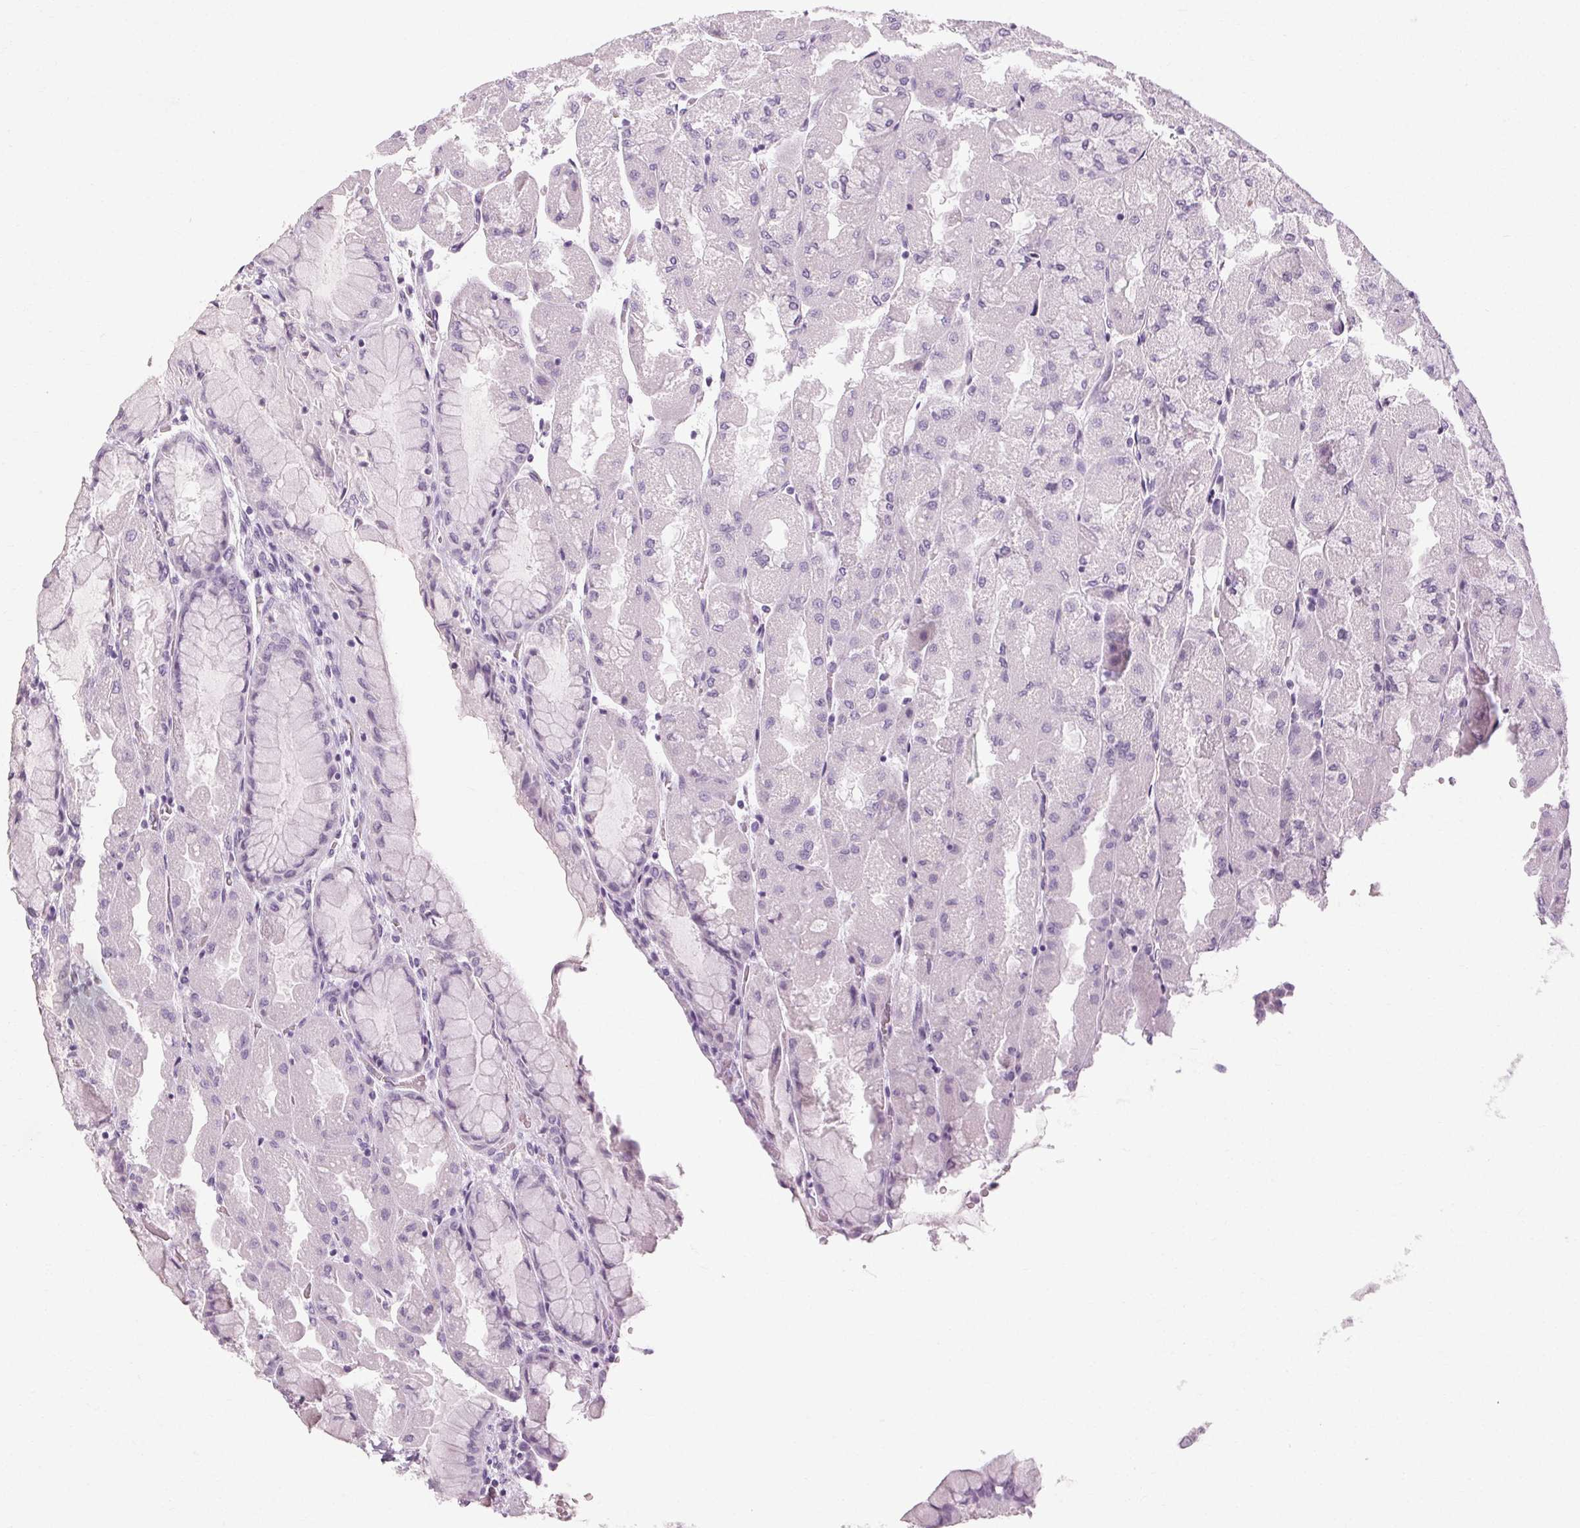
{"staining": {"intensity": "negative", "quantity": "none", "location": "none"}, "tissue": "stomach", "cell_type": "Glandular cells", "image_type": "normal", "snomed": [{"axis": "morphology", "description": "Normal tissue, NOS"}, {"axis": "topography", "description": "Stomach"}], "caption": "IHC histopathology image of benign stomach: human stomach stained with DAB exhibits no significant protein expression in glandular cells.", "gene": "POMC", "patient": {"sex": "female", "age": 61}}